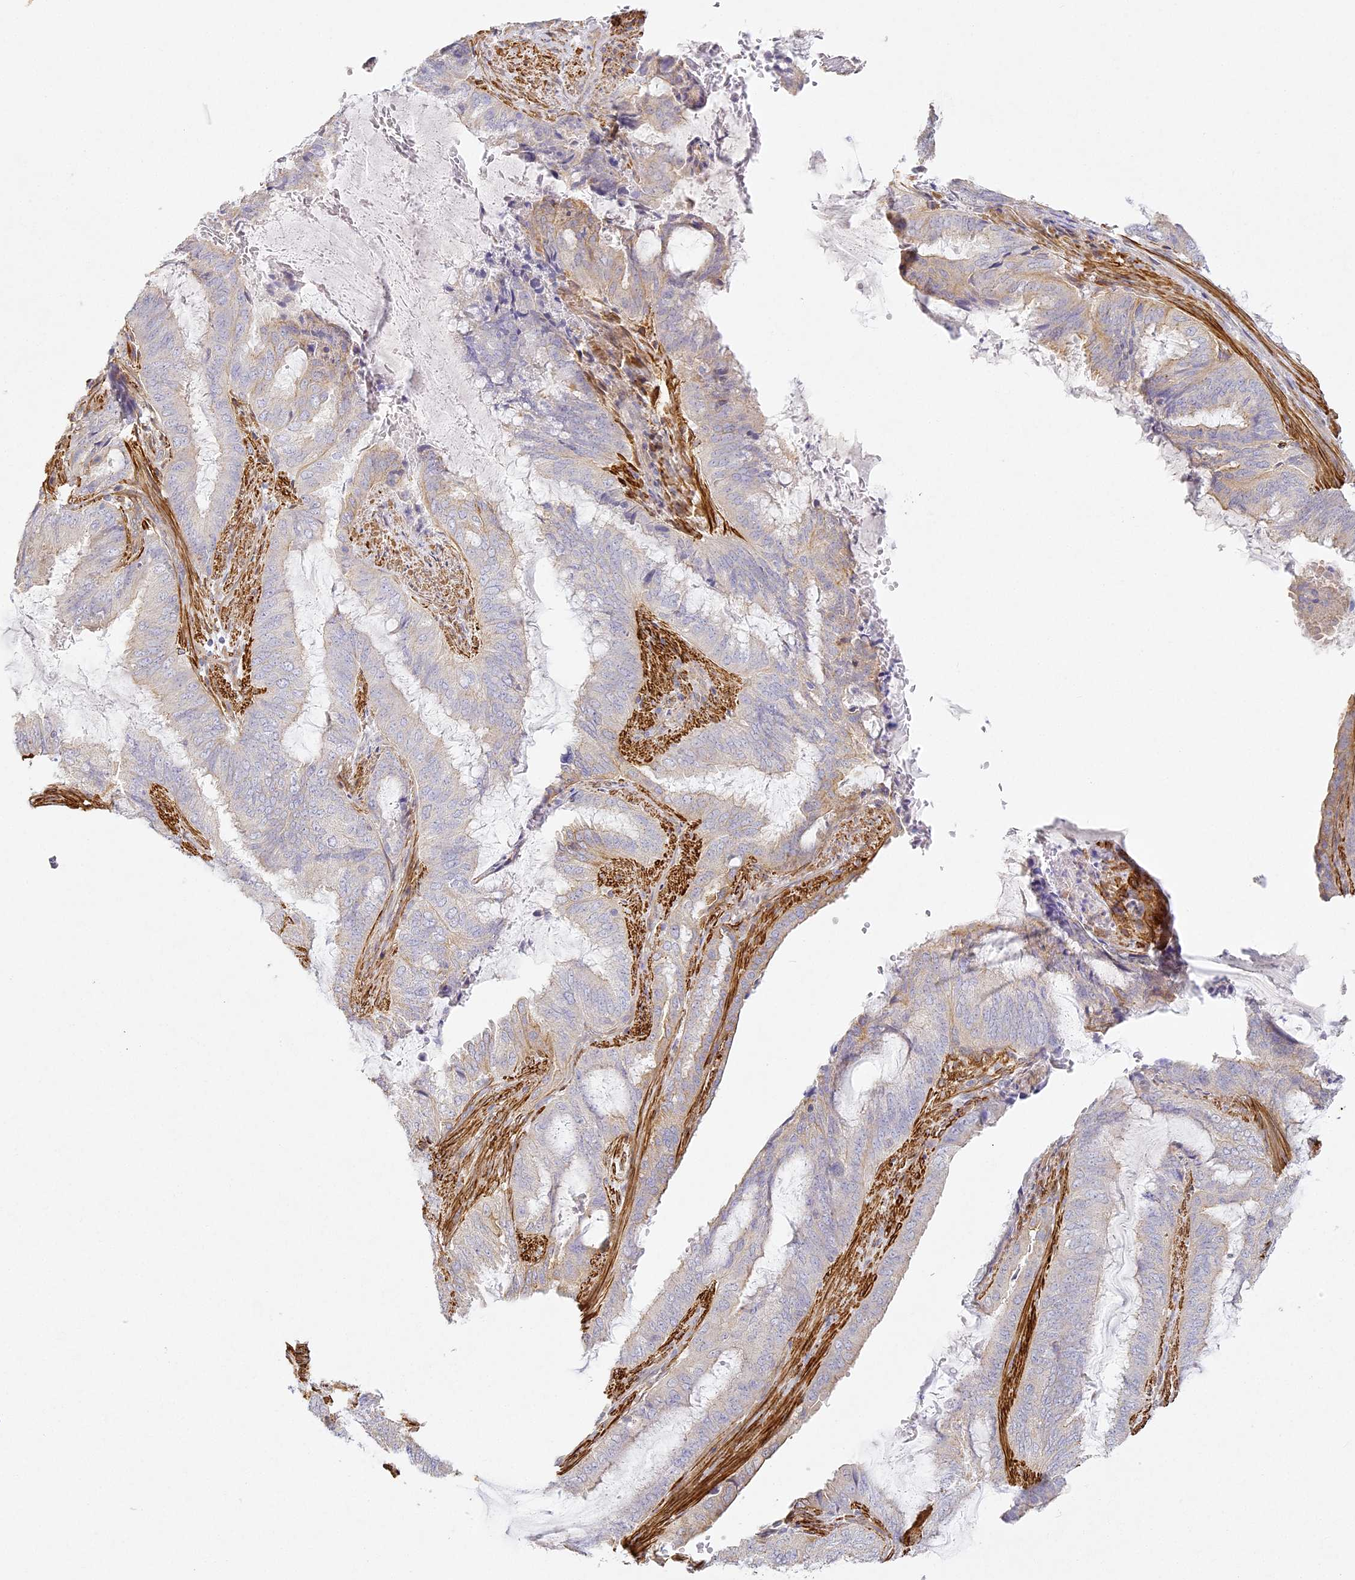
{"staining": {"intensity": "weak", "quantity": "<25%", "location": "cytoplasmic/membranous"}, "tissue": "endometrial cancer", "cell_type": "Tumor cells", "image_type": "cancer", "snomed": [{"axis": "morphology", "description": "Adenocarcinoma, NOS"}, {"axis": "topography", "description": "Endometrium"}], "caption": "This histopathology image is of endometrial cancer (adenocarcinoma) stained with immunohistochemistry to label a protein in brown with the nuclei are counter-stained blue. There is no staining in tumor cells.", "gene": "MED28", "patient": {"sex": "female", "age": 51}}